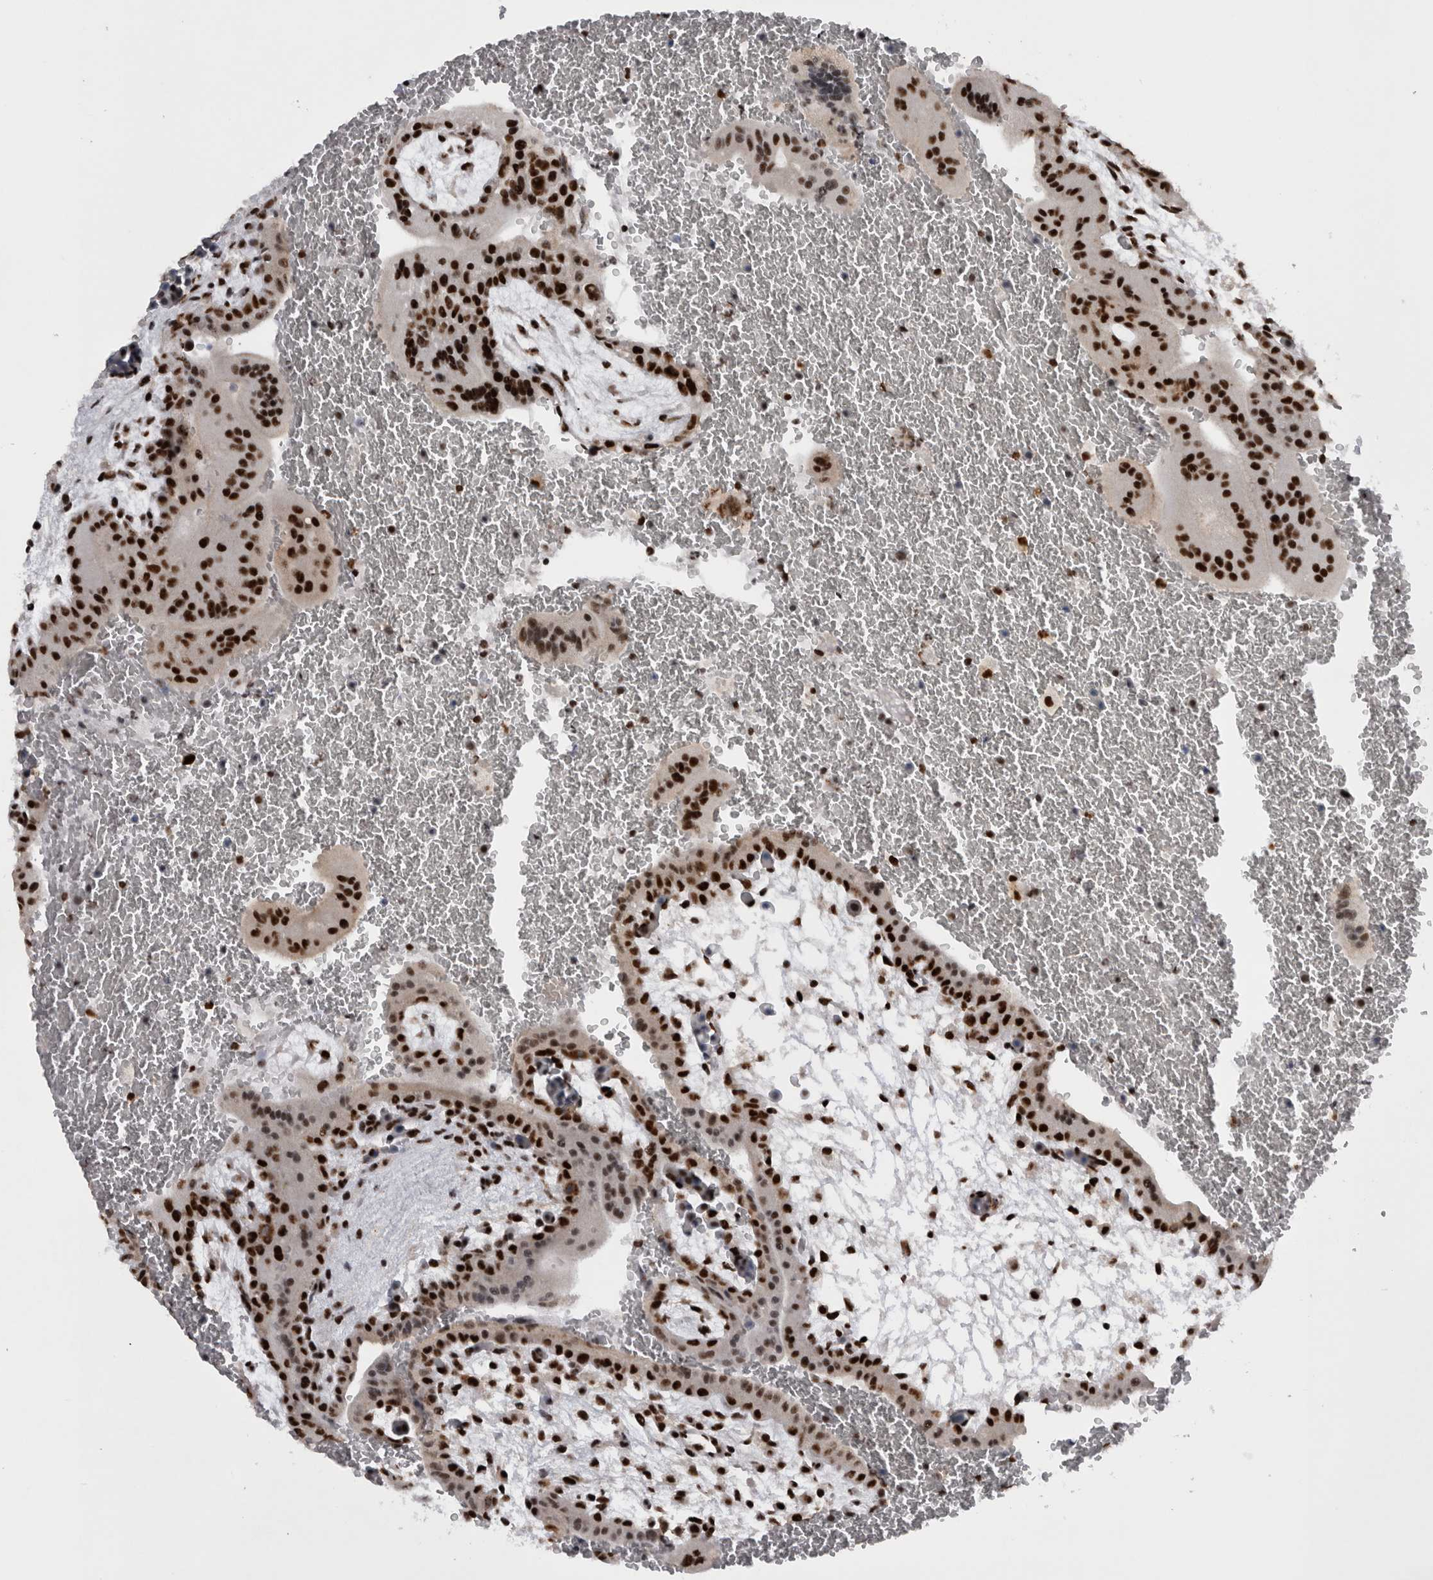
{"staining": {"intensity": "strong", "quantity": ">75%", "location": "nuclear"}, "tissue": "placenta", "cell_type": "Trophoblastic cells", "image_type": "normal", "snomed": [{"axis": "morphology", "description": "Normal tissue, NOS"}, {"axis": "topography", "description": "Placenta"}], "caption": "Trophoblastic cells reveal strong nuclear positivity in approximately >75% of cells in normal placenta.", "gene": "CDK11A", "patient": {"sex": "female", "age": 35}}